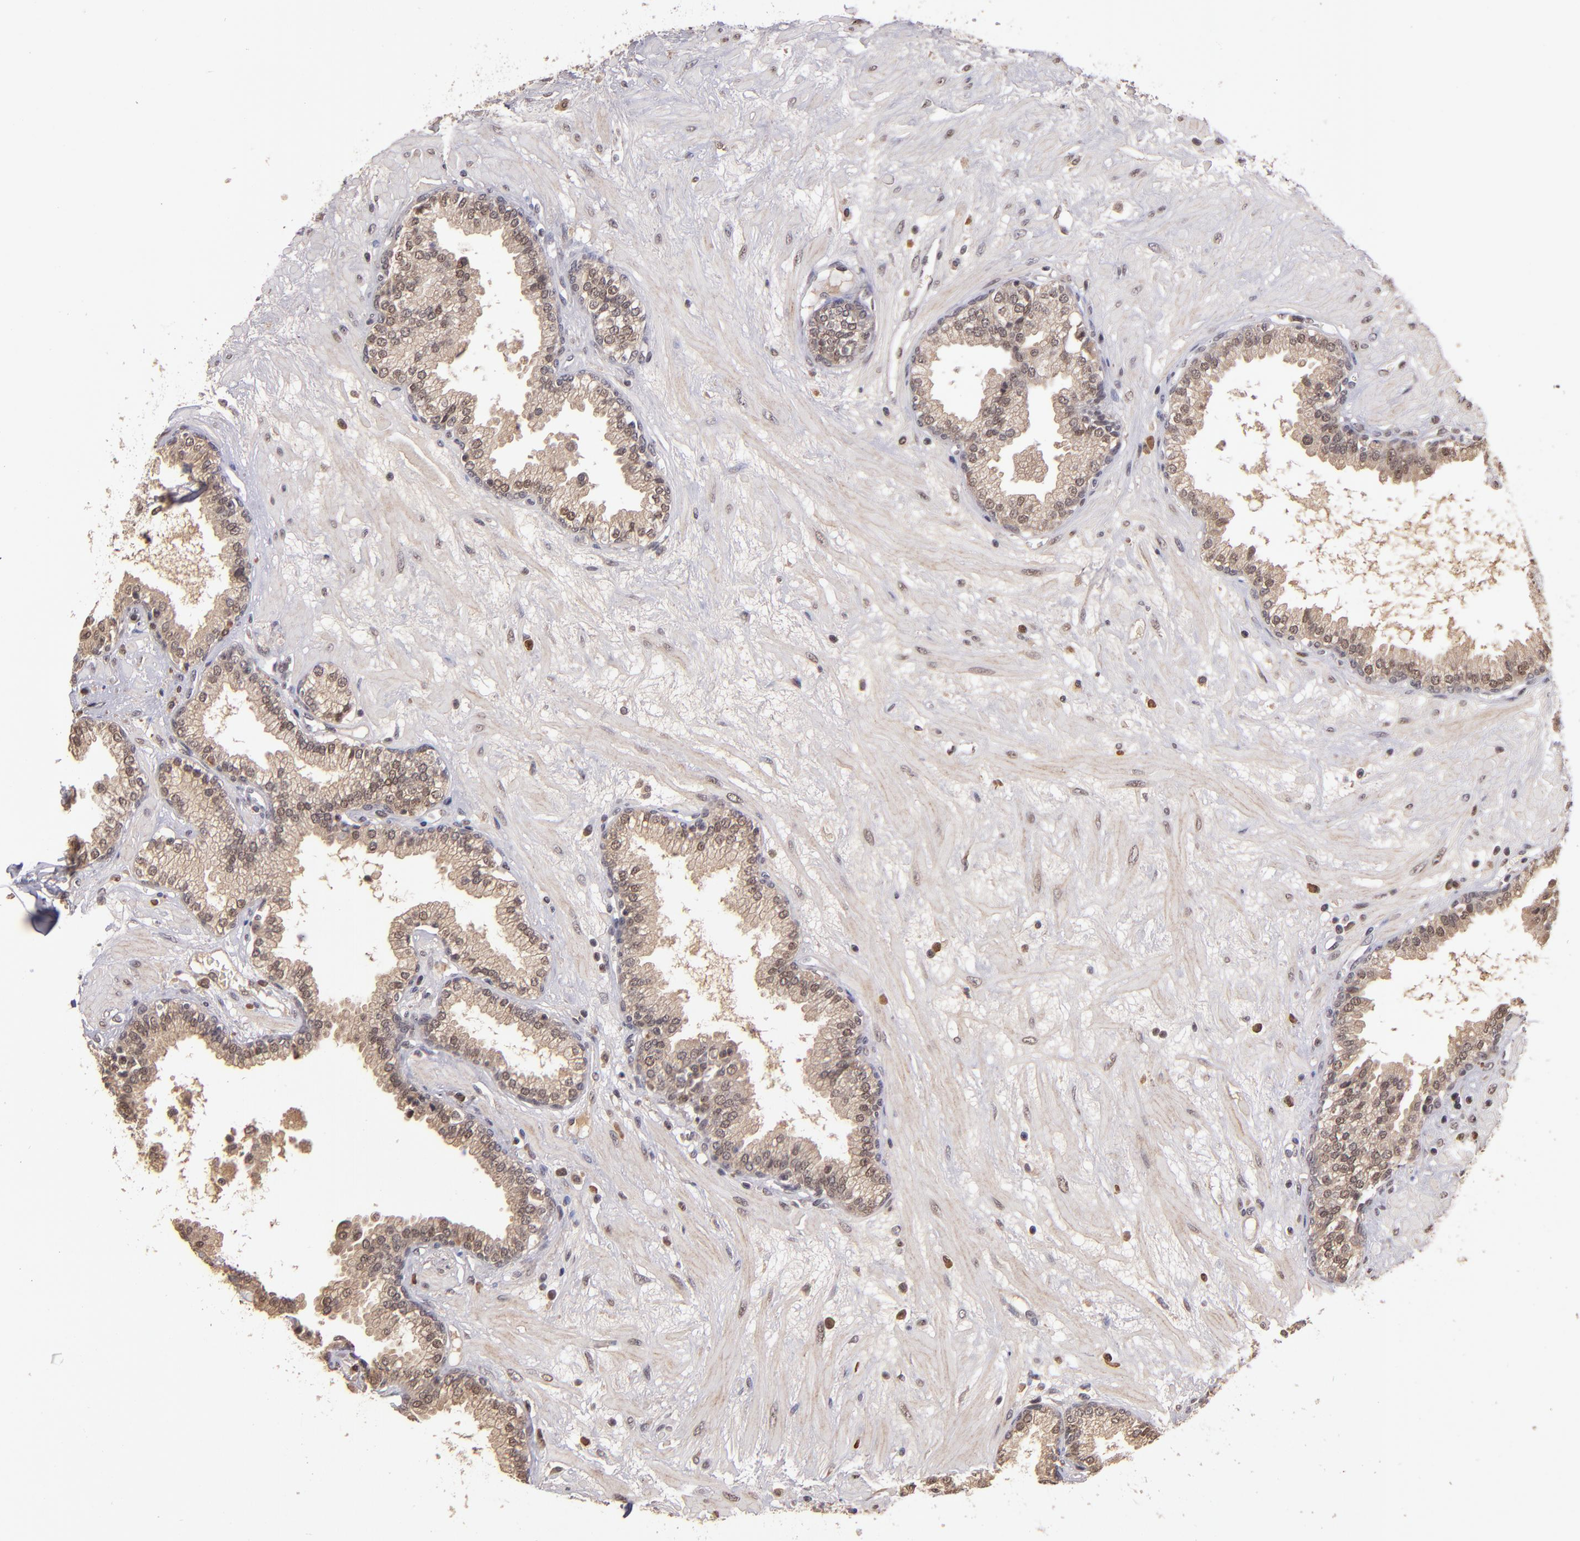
{"staining": {"intensity": "weak", "quantity": "25%-75%", "location": "nuclear"}, "tissue": "prostate", "cell_type": "Glandular cells", "image_type": "normal", "snomed": [{"axis": "morphology", "description": "Normal tissue, NOS"}, {"axis": "topography", "description": "Prostate"}], "caption": "Human prostate stained with a brown dye reveals weak nuclear positive positivity in approximately 25%-75% of glandular cells.", "gene": "ABHD12B", "patient": {"sex": "male", "age": 64}}